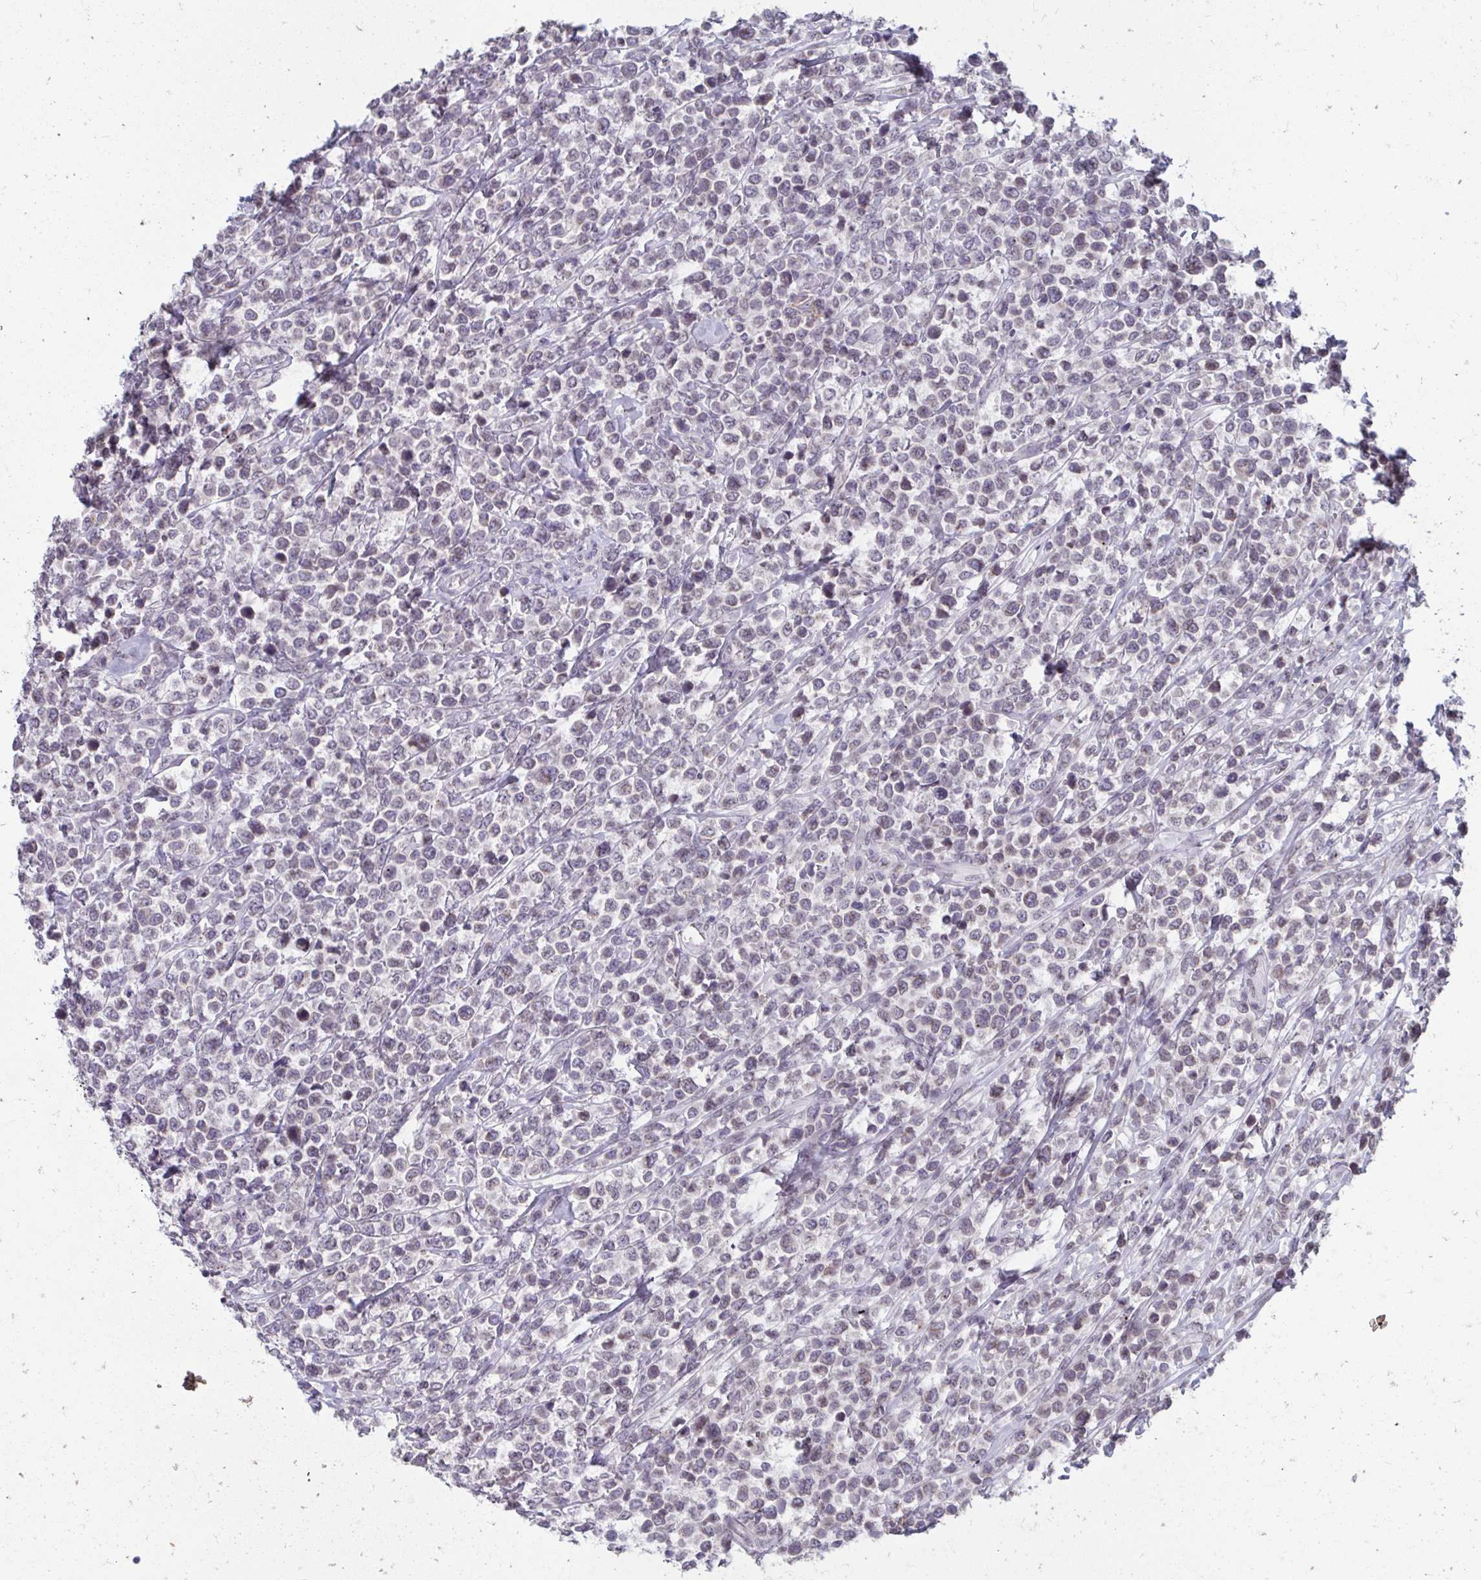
{"staining": {"intensity": "negative", "quantity": "none", "location": "none"}, "tissue": "lymphoma", "cell_type": "Tumor cells", "image_type": "cancer", "snomed": [{"axis": "morphology", "description": "Malignant lymphoma, non-Hodgkin's type, High grade"}, {"axis": "topography", "description": "Soft tissue"}], "caption": "The IHC photomicrograph has no significant positivity in tumor cells of malignant lymphoma, non-Hodgkin's type (high-grade) tissue.", "gene": "NUP133", "patient": {"sex": "female", "age": 56}}